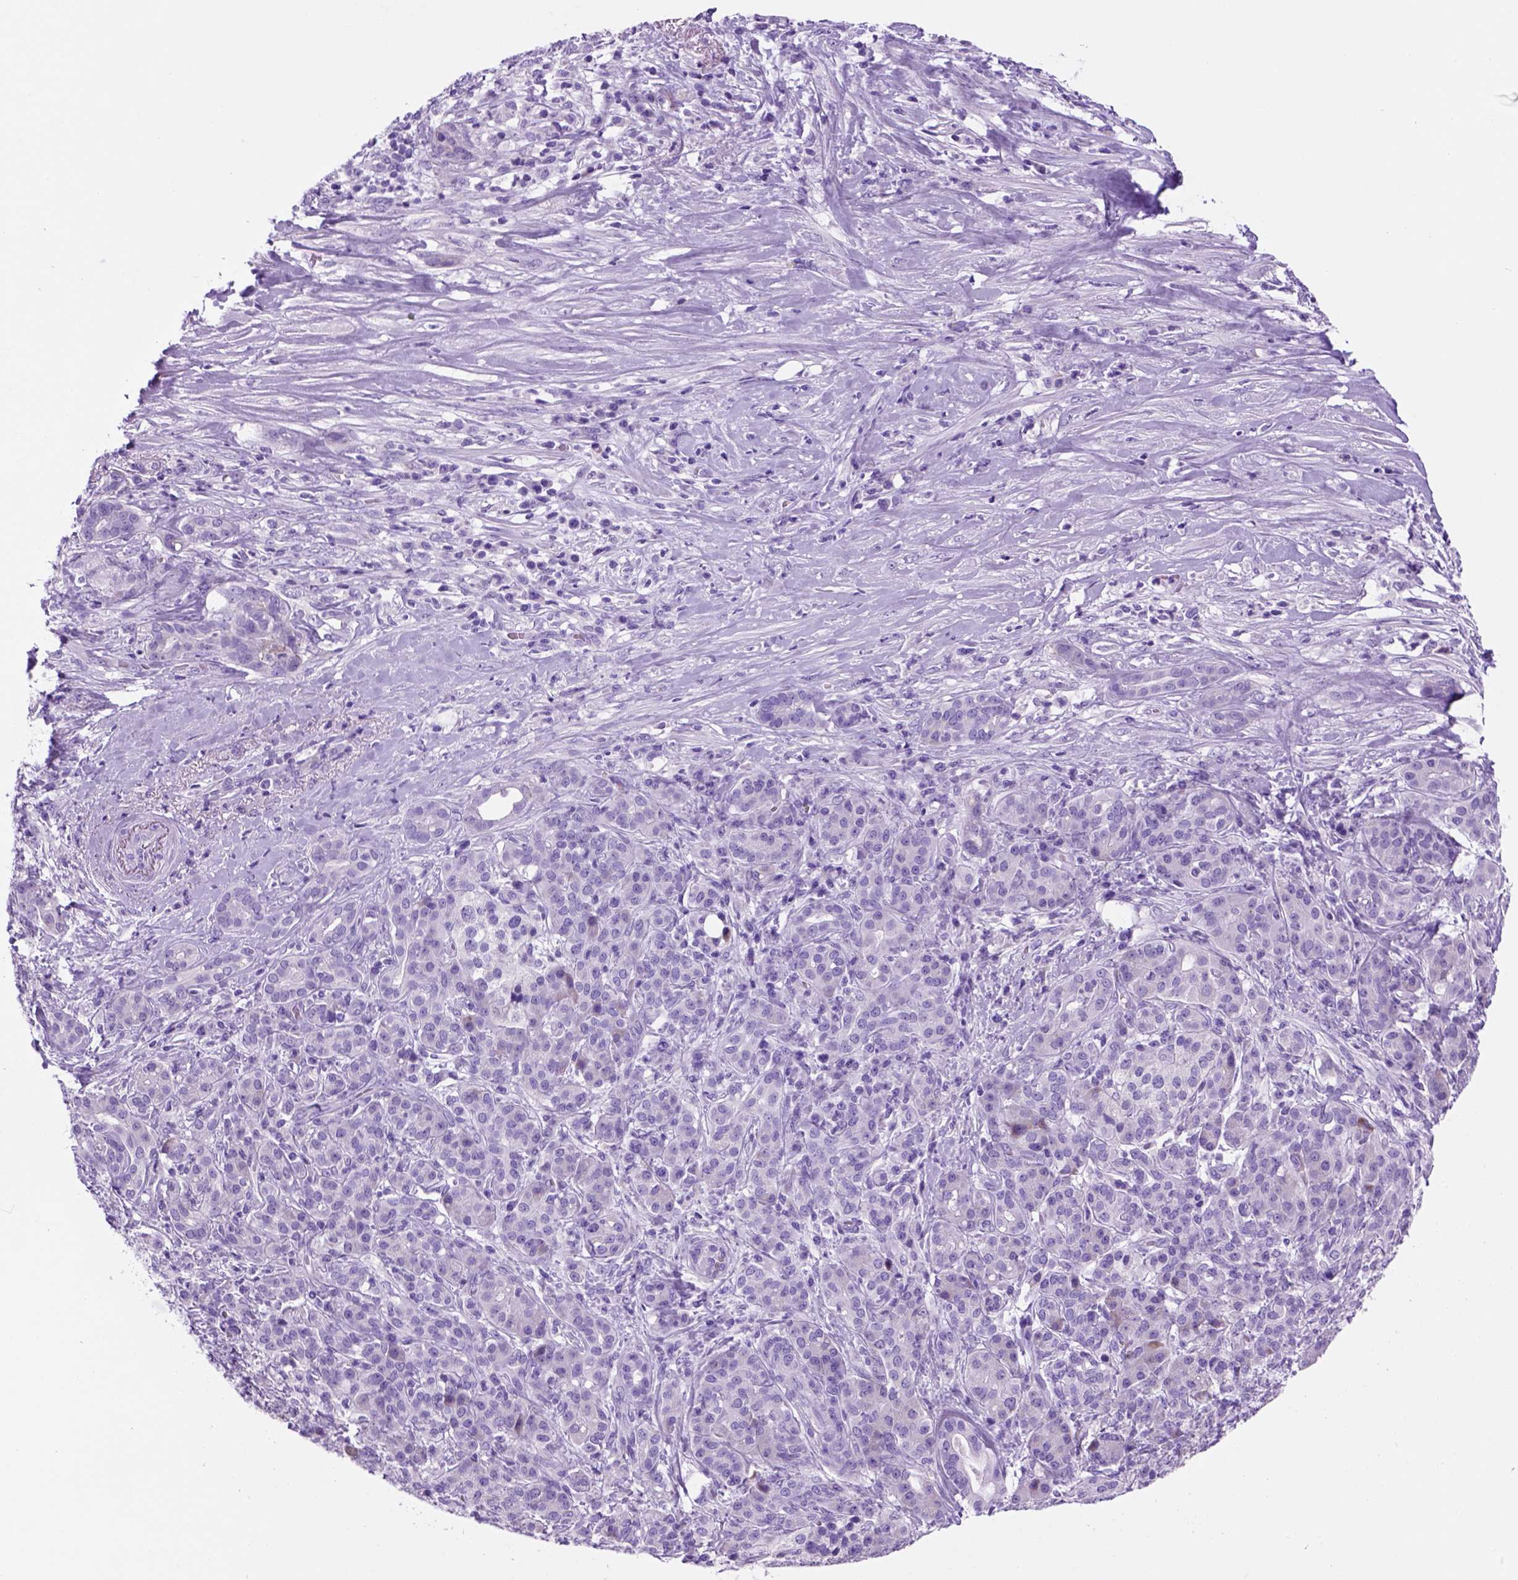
{"staining": {"intensity": "negative", "quantity": "none", "location": "none"}, "tissue": "pancreatic cancer", "cell_type": "Tumor cells", "image_type": "cancer", "snomed": [{"axis": "morphology", "description": "Normal tissue, NOS"}, {"axis": "morphology", "description": "Inflammation, NOS"}, {"axis": "morphology", "description": "Adenocarcinoma, NOS"}, {"axis": "topography", "description": "Pancreas"}], "caption": "This is an IHC histopathology image of pancreatic cancer. There is no staining in tumor cells.", "gene": "HHIPL2", "patient": {"sex": "male", "age": 57}}